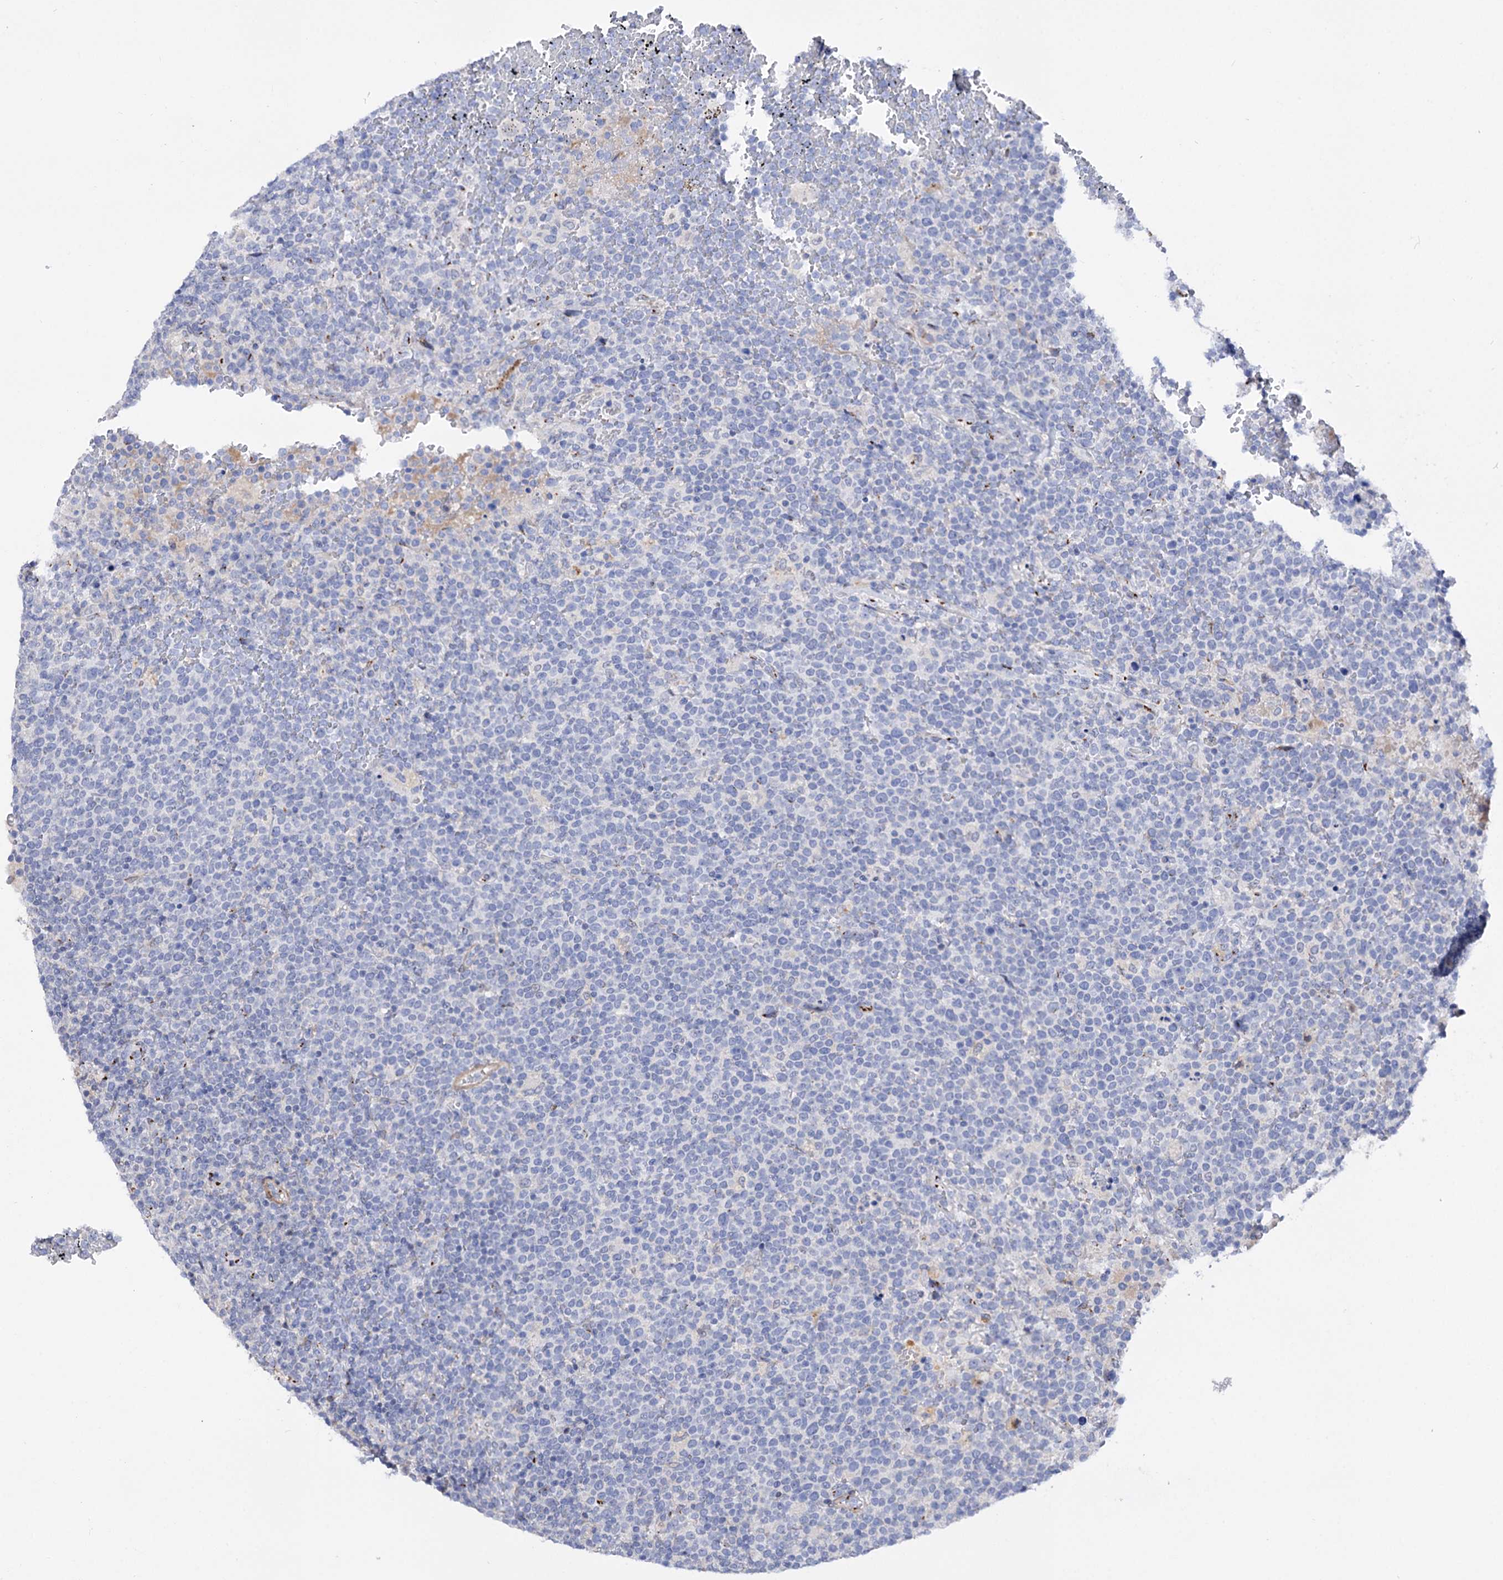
{"staining": {"intensity": "negative", "quantity": "none", "location": "none"}, "tissue": "lymphoma", "cell_type": "Tumor cells", "image_type": "cancer", "snomed": [{"axis": "morphology", "description": "Malignant lymphoma, non-Hodgkin's type, High grade"}, {"axis": "topography", "description": "Lymph node"}], "caption": "High magnification brightfield microscopy of lymphoma stained with DAB (brown) and counterstained with hematoxylin (blue): tumor cells show no significant positivity.", "gene": "C11orf96", "patient": {"sex": "male", "age": 61}}